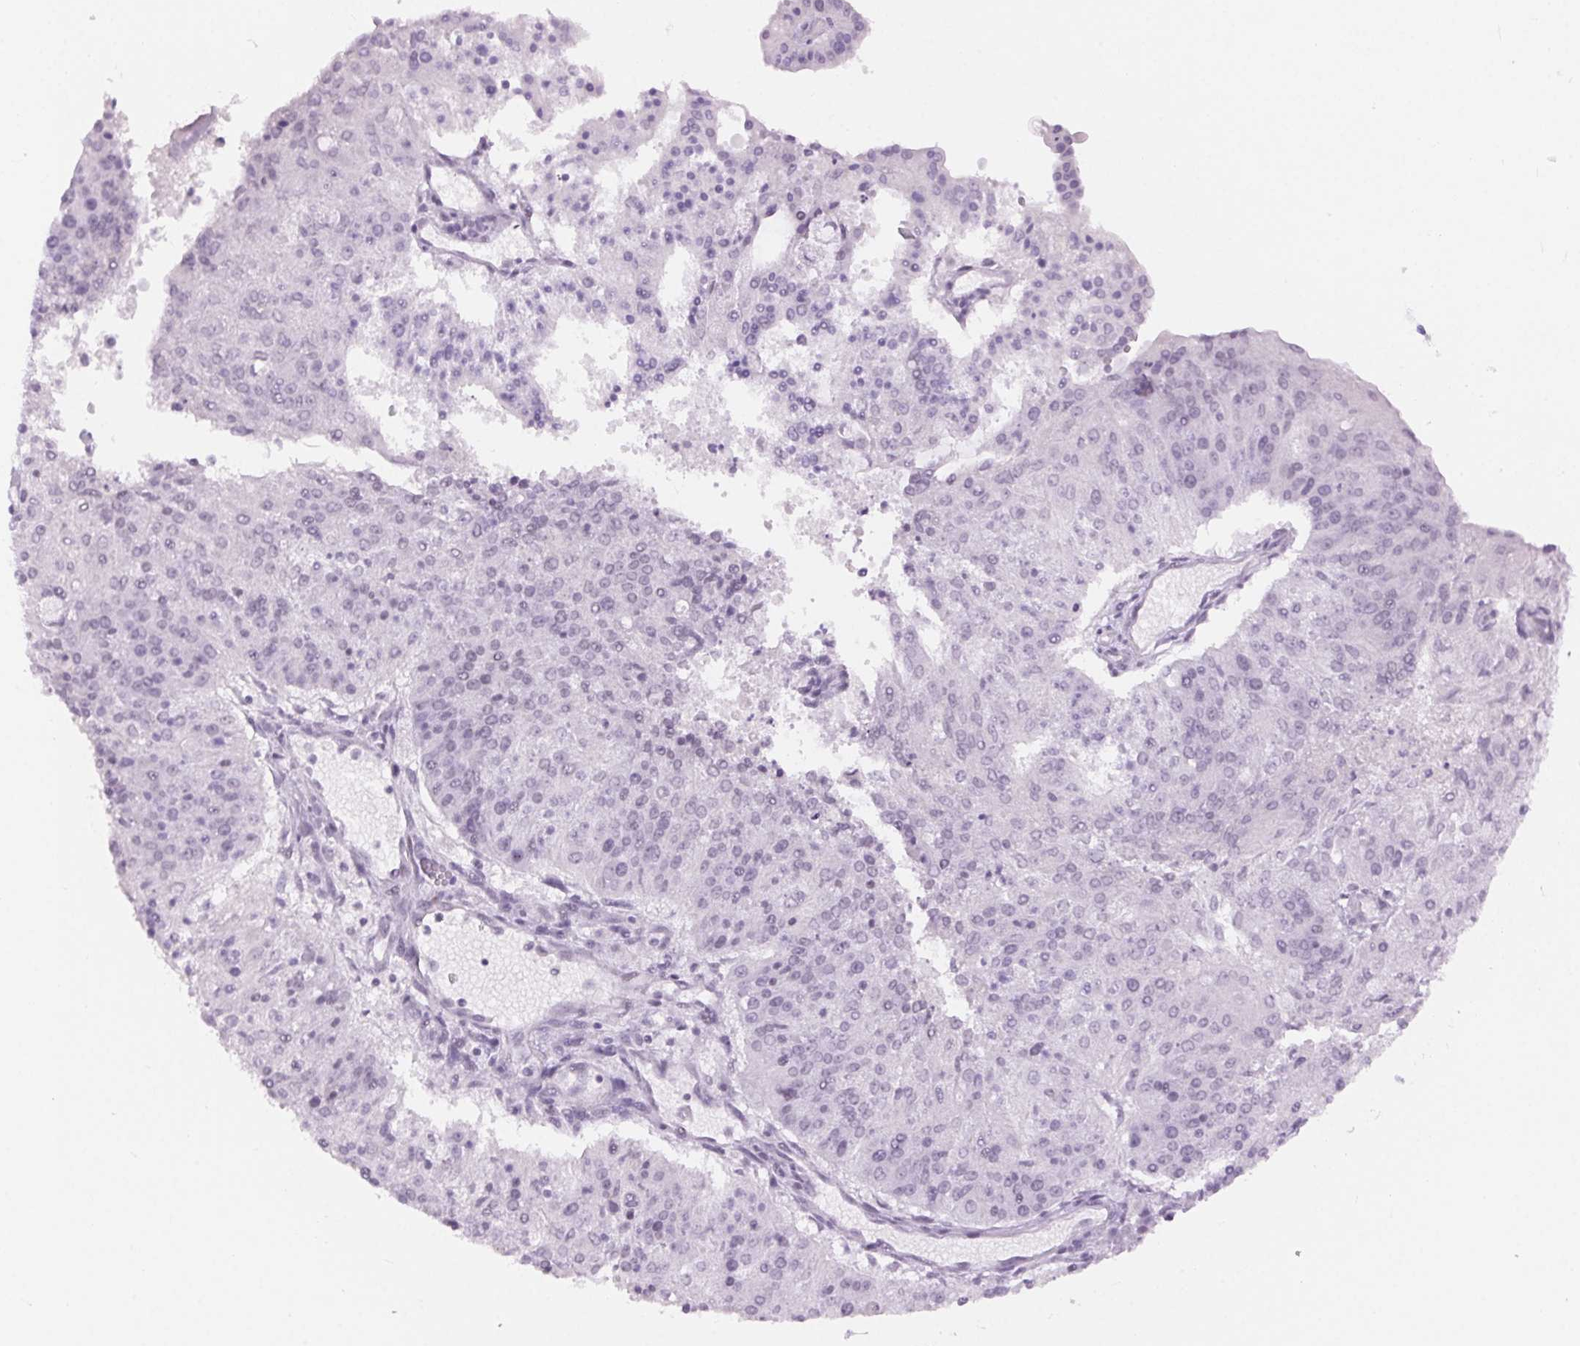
{"staining": {"intensity": "negative", "quantity": "none", "location": "none"}, "tissue": "endometrial cancer", "cell_type": "Tumor cells", "image_type": "cancer", "snomed": [{"axis": "morphology", "description": "Adenocarcinoma, NOS"}, {"axis": "topography", "description": "Endometrium"}], "caption": "An immunohistochemistry (IHC) micrograph of adenocarcinoma (endometrial) is shown. There is no staining in tumor cells of adenocarcinoma (endometrial).", "gene": "BEND2", "patient": {"sex": "female", "age": 82}}